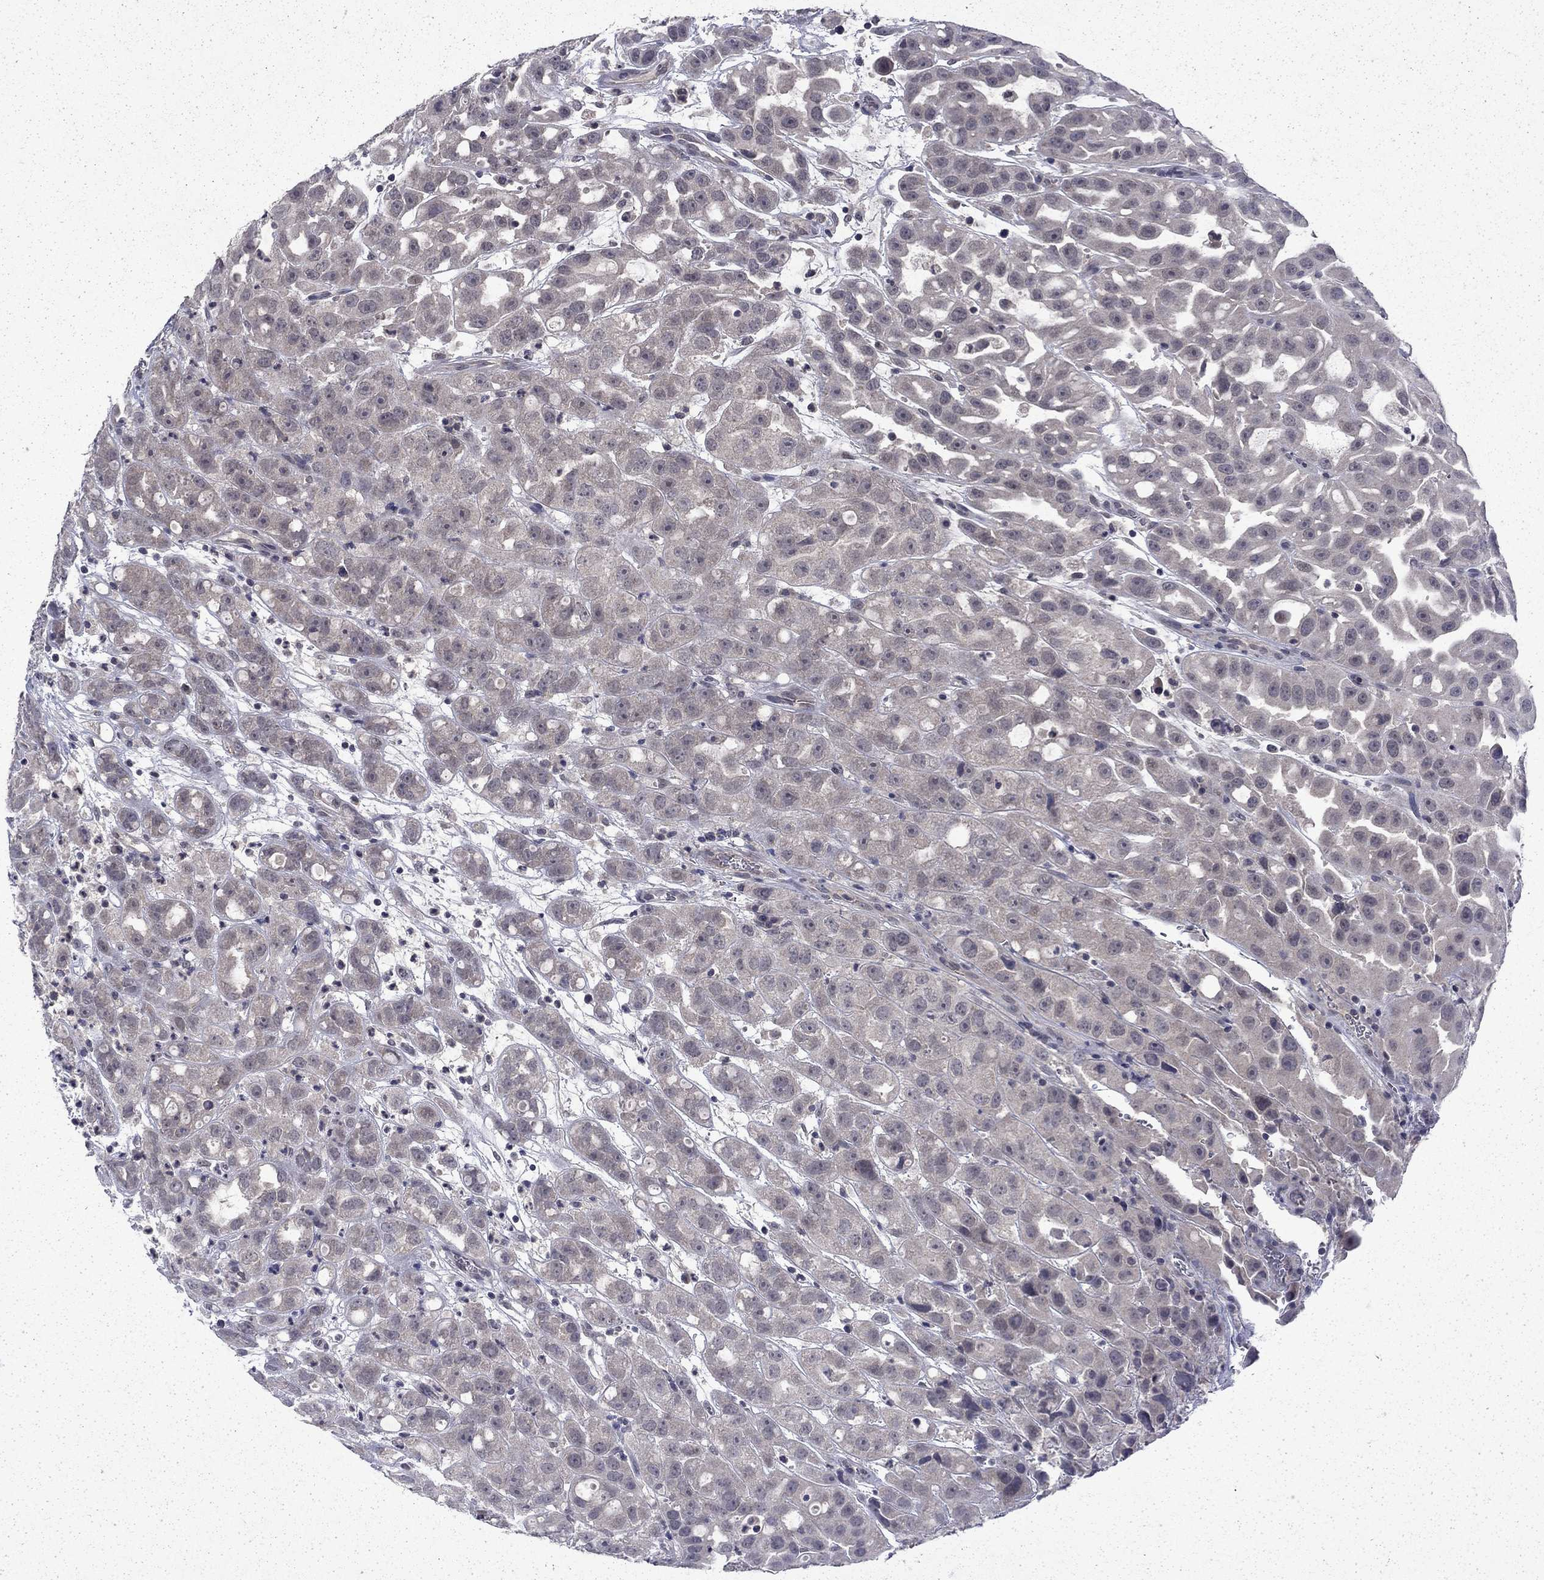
{"staining": {"intensity": "negative", "quantity": "none", "location": "none"}, "tissue": "urothelial cancer", "cell_type": "Tumor cells", "image_type": "cancer", "snomed": [{"axis": "morphology", "description": "Urothelial carcinoma, High grade"}, {"axis": "topography", "description": "Urinary bladder"}], "caption": "The photomicrograph displays no significant expression in tumor cells of high-grade urothelial carcinoma.", "gene": "CHAT", "patient": {"sex": "female", "age": 41}}